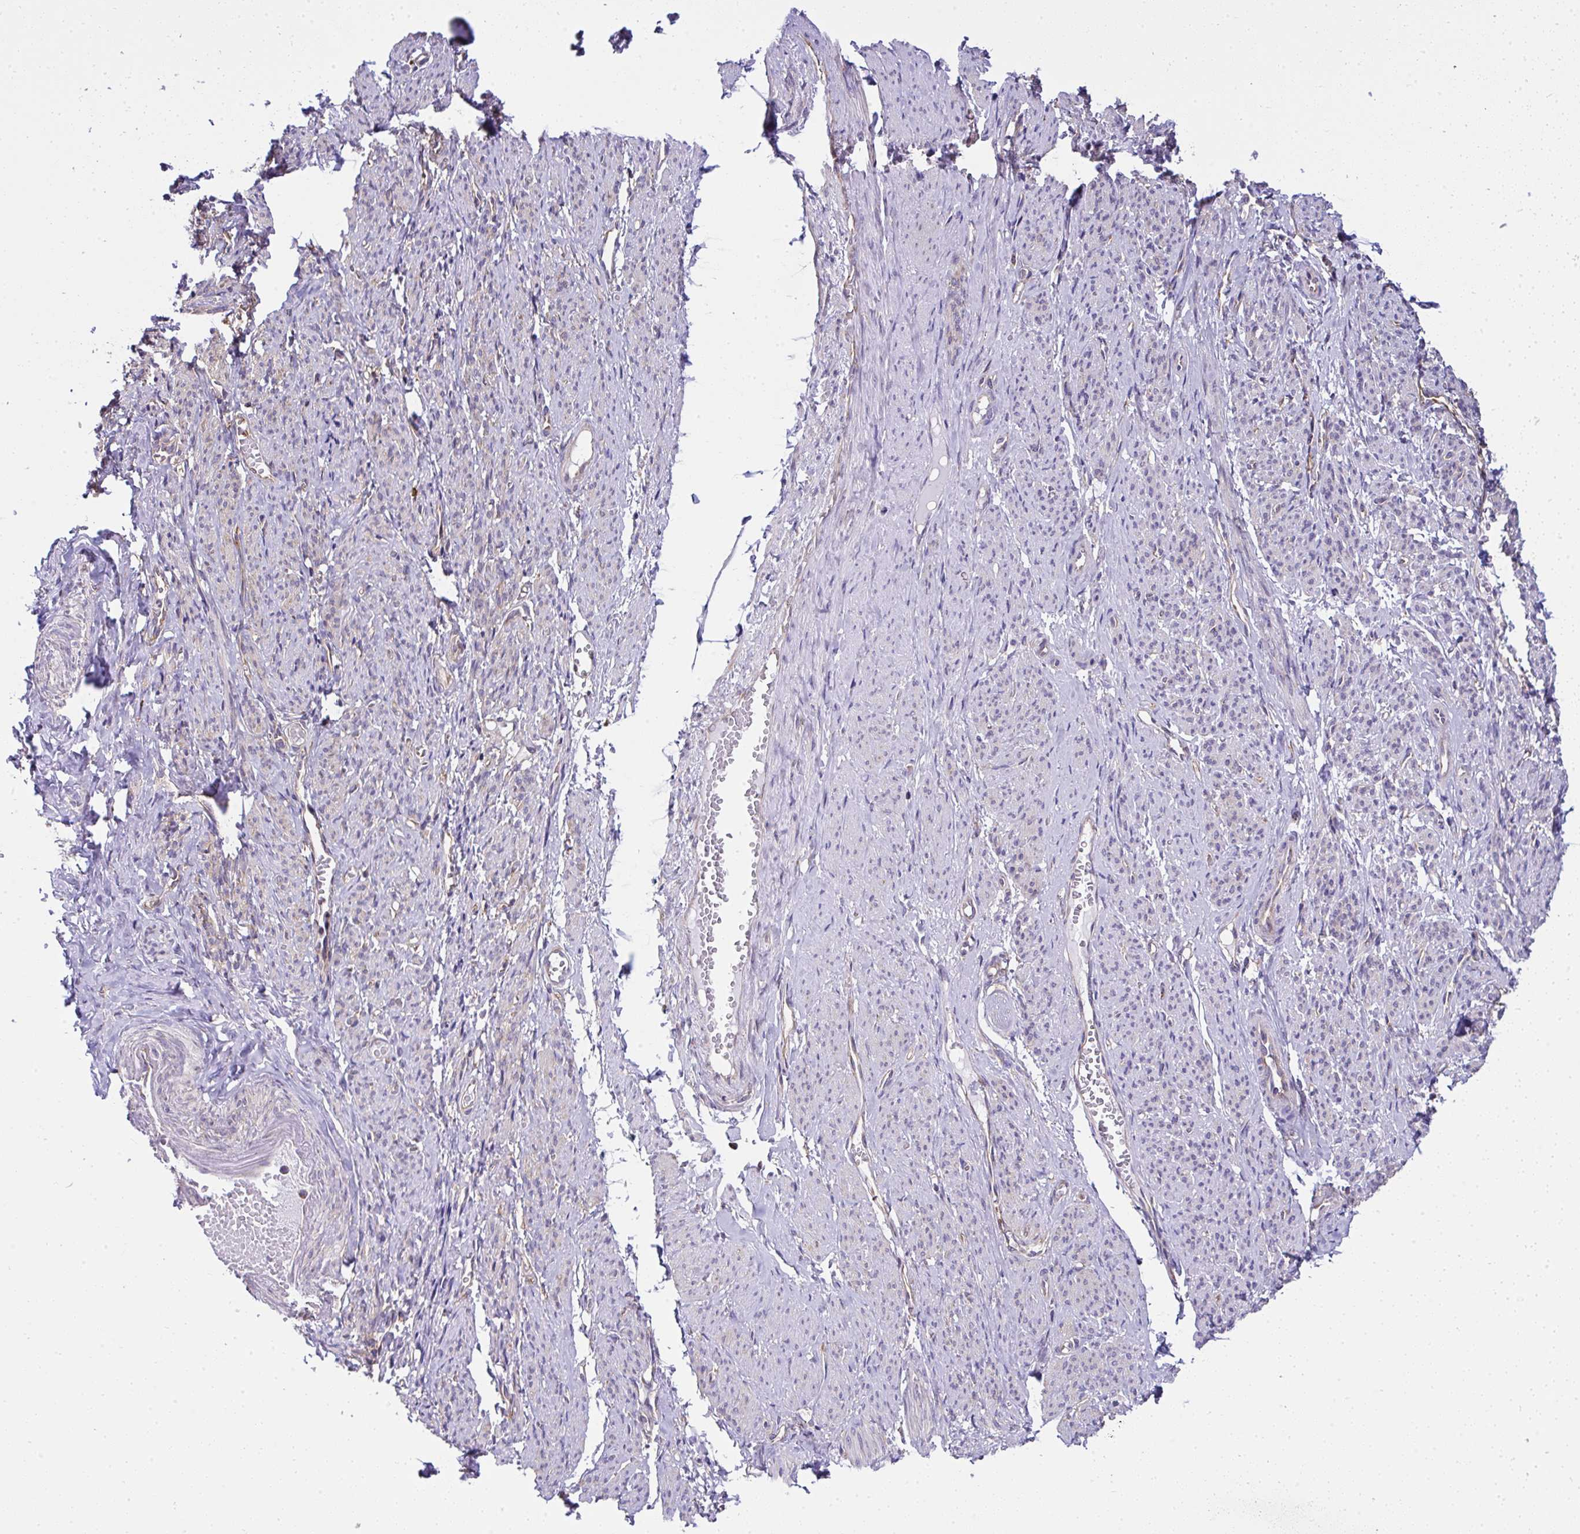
{"staining": {"intensity": "negative", "quantity": "none", "location": "none"}, "tissue": "smooth muscle", "cell_type": "Smooth muscle cells", "image_type": "normal", "snomed": [{"axis": "morphology", "description": "Normal tissue, NOS"}, {"axis": "topography", "description": "Smooth muscle"}], "caption": "Smooth muscle stained for a protein using IHC demonstrates no staining smooth muscle cells.", "gene": "RPS7", "patient": {"sex": "female", "age": 65}}